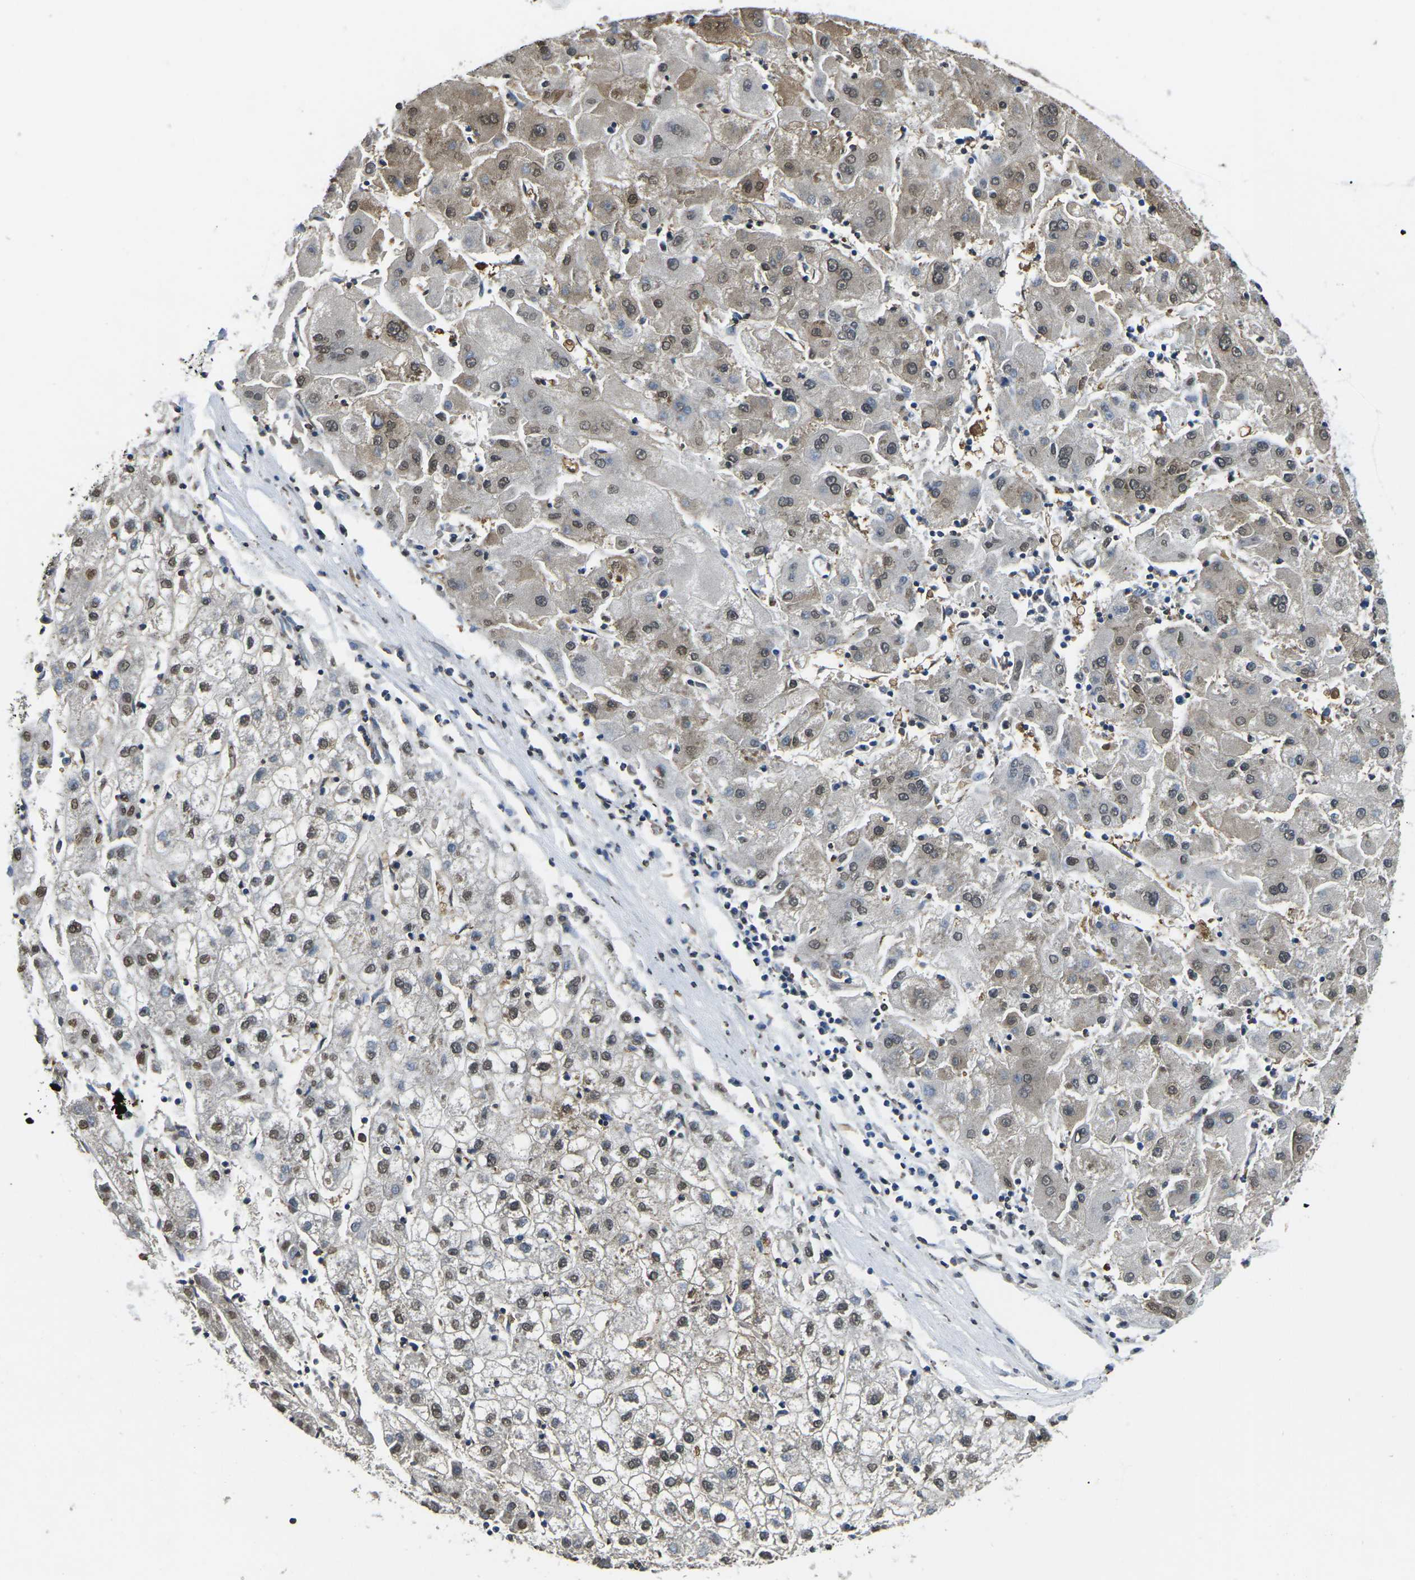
{"staining": {"intensity": "moderate", "quantity": "25%-75%", "location": "cytoplasmic/membranous,nuclear"}, "tissue": "liver cancer", "cell_type": "Tumor cells", "image_type": "cancer", "snomed": [{"axis": "morphology", "description": "Carcinoma, Hepatocellular, NOS"}, {"axis": "topography", "description": "Liver"}], "caption": "IHC of human hepatocellular carcinoma (liver) shows medium levels of moderate cytoplasmic/membranous and nuclear expression in approximately 25%-75% of tumor cells.", "gene": "SCNN1B", "patient": {"sex": "male", "age": 72}}